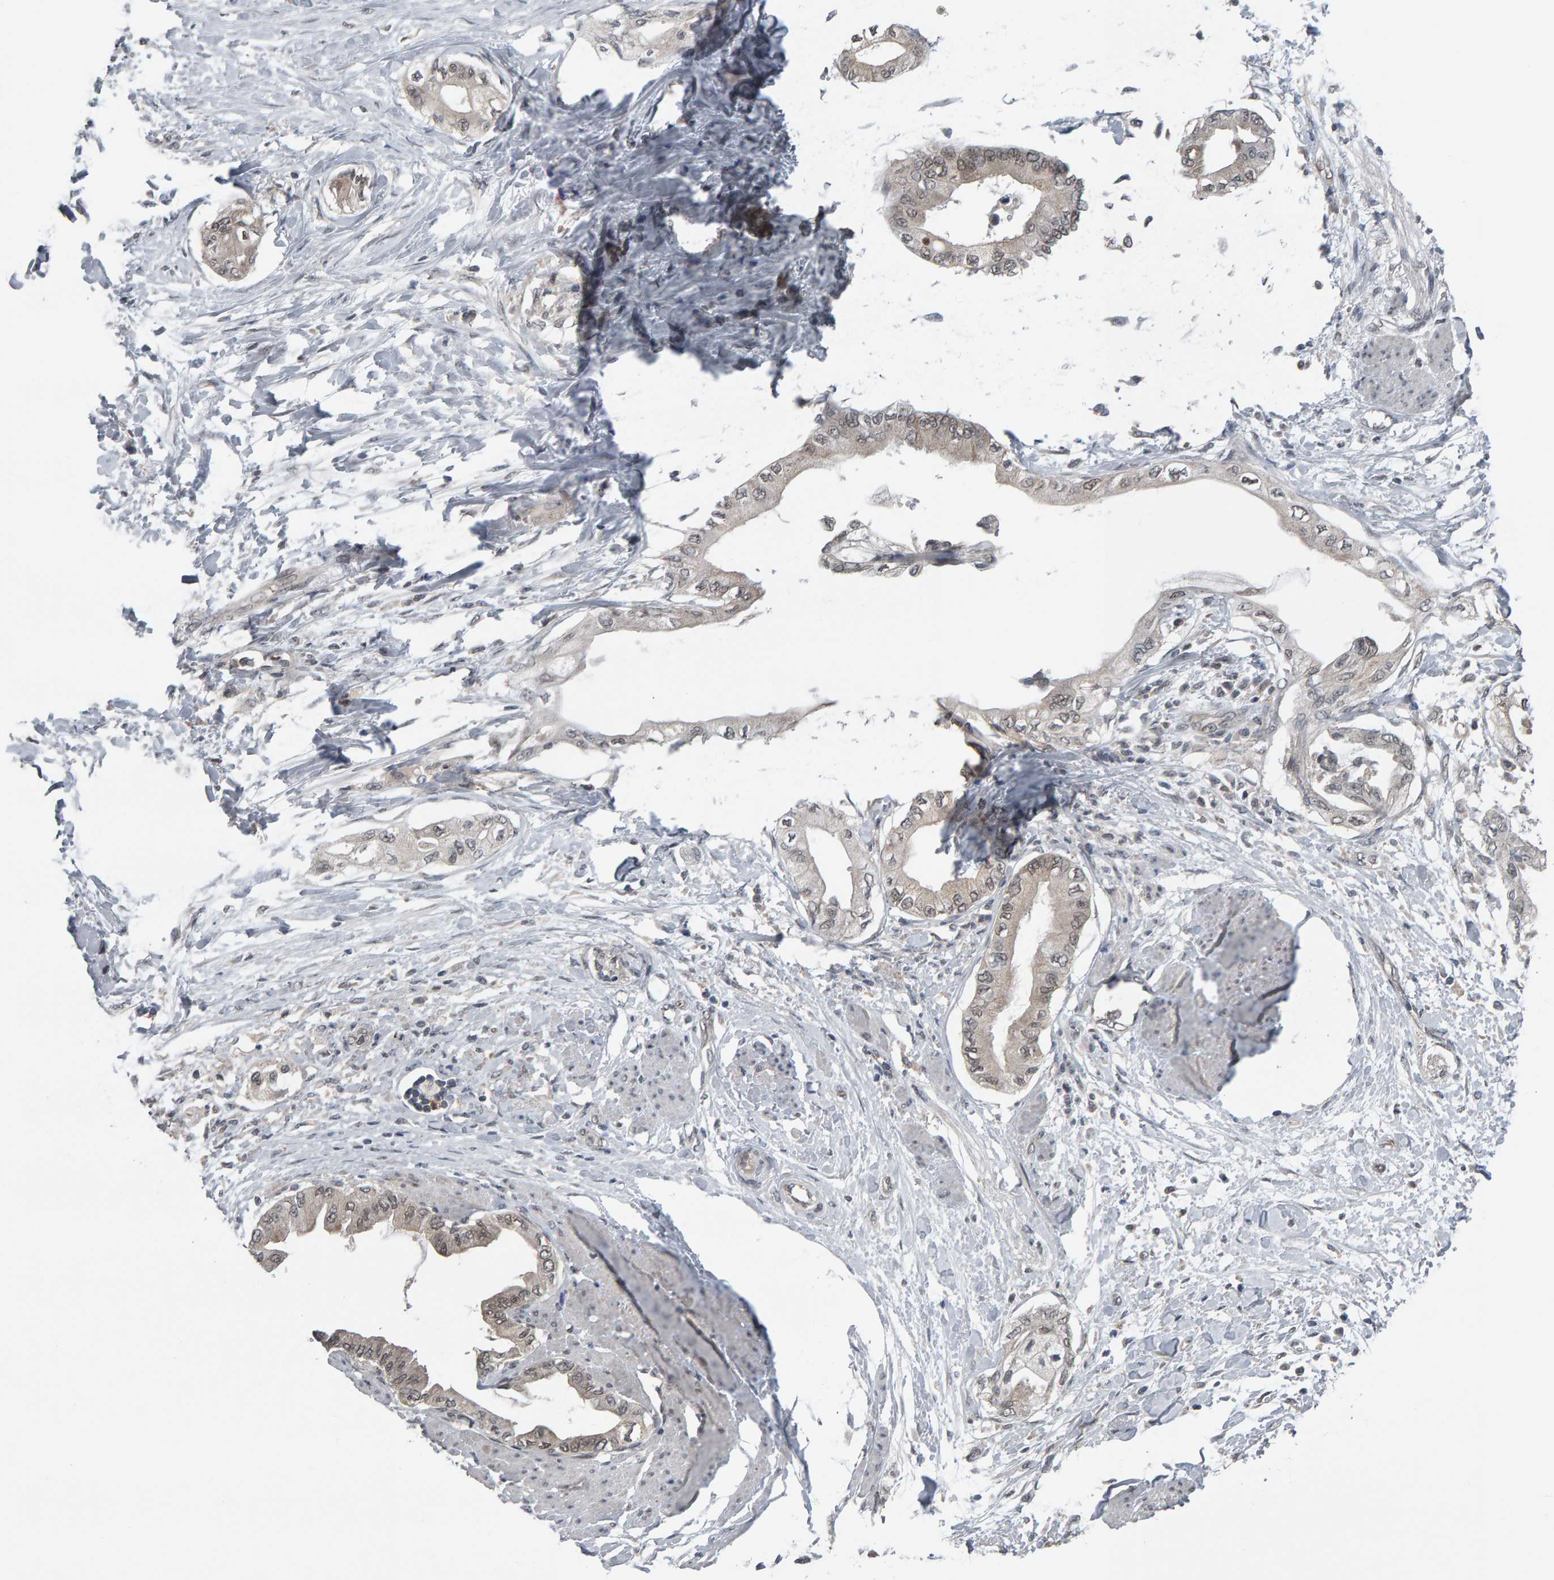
{"staining": {"intensity": "weak", "quantity": ">75%", "location": "nuclear"}, "tissue": "pancreatic cancer", "cell_type": "Tumor cells", "image_type": "cancer", "snomed": [{"axis": "morphology", "description": "Normal tissue, NOS"}, {"axis": "morphology", "description": "Adenocarcinoma, NOS"}, {"axis": "topography", "description": "Pancreas"}, {"axis": "topography", "description": "Duodenum"}], "caption": "IHC micrograph of neoplastic tissue: human pancreatic cancer stained using immunohistochemistry exhibits low levels of weak protein expression localized specifically in the nuclear of tumor cells, appearing as a nuclear brown color.", "gene": "COASY", "patient": {"sex": "female", "age": 60}}